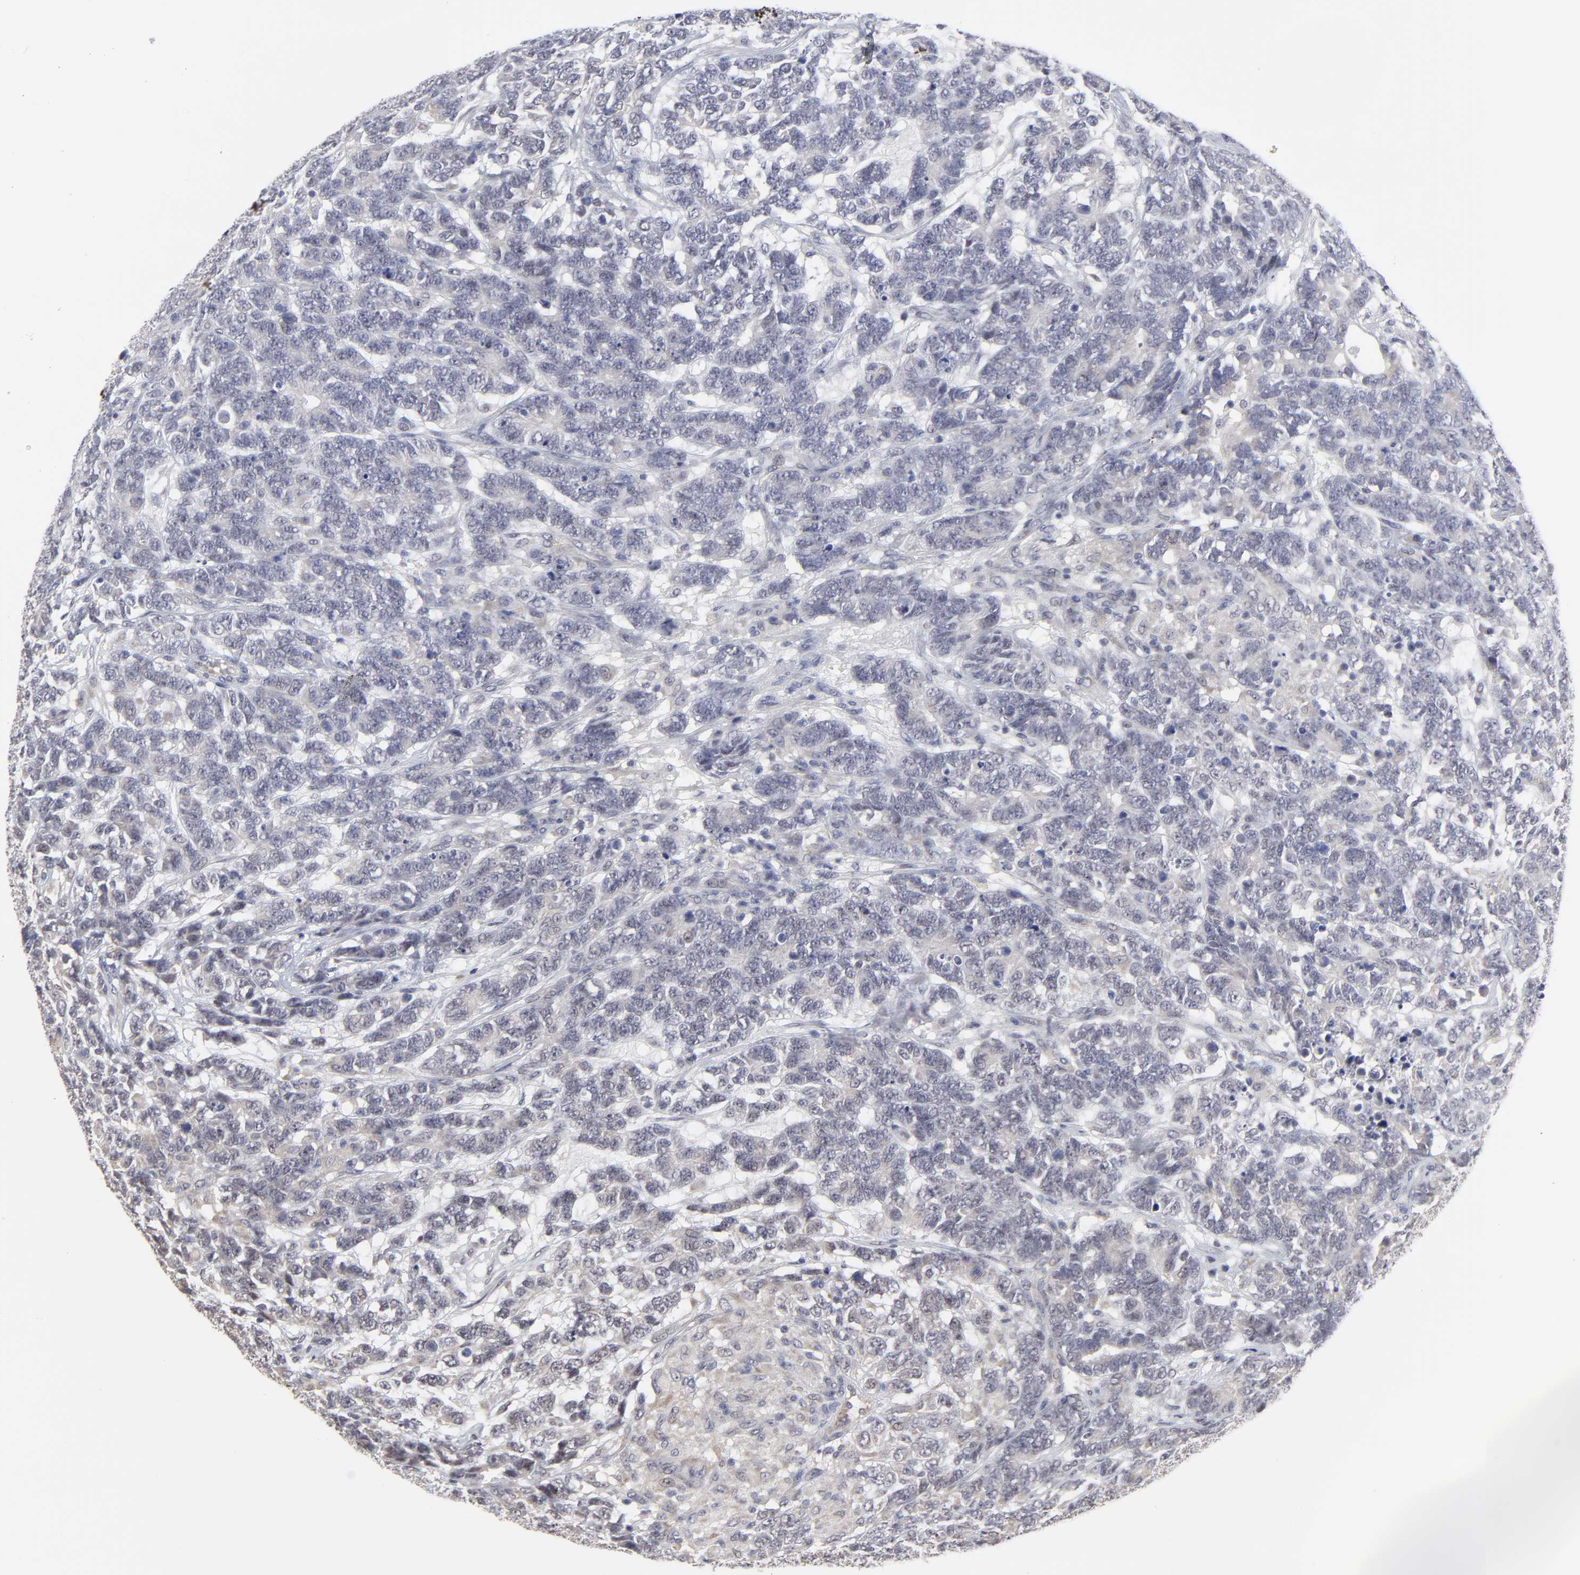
{"staining": {"intensity": "negative", "quantity": "none", "location": "none"}, "tissue": "testis cancer", "cell_type": "Tumor cells", "image_type": "cancer", "snomed": [{"axis": "morphology", "description": "Carcinoma, Embryonal, NOS"}, {"axis": "topography", "description": "Testis"}], "caption": "Human testis embryonal carcinoma stained for a protein using immunohistochemistry shows no staining in tumor cells.", "gene": "MAGEA10", "patient": {"sex": "male", "age": 26}}